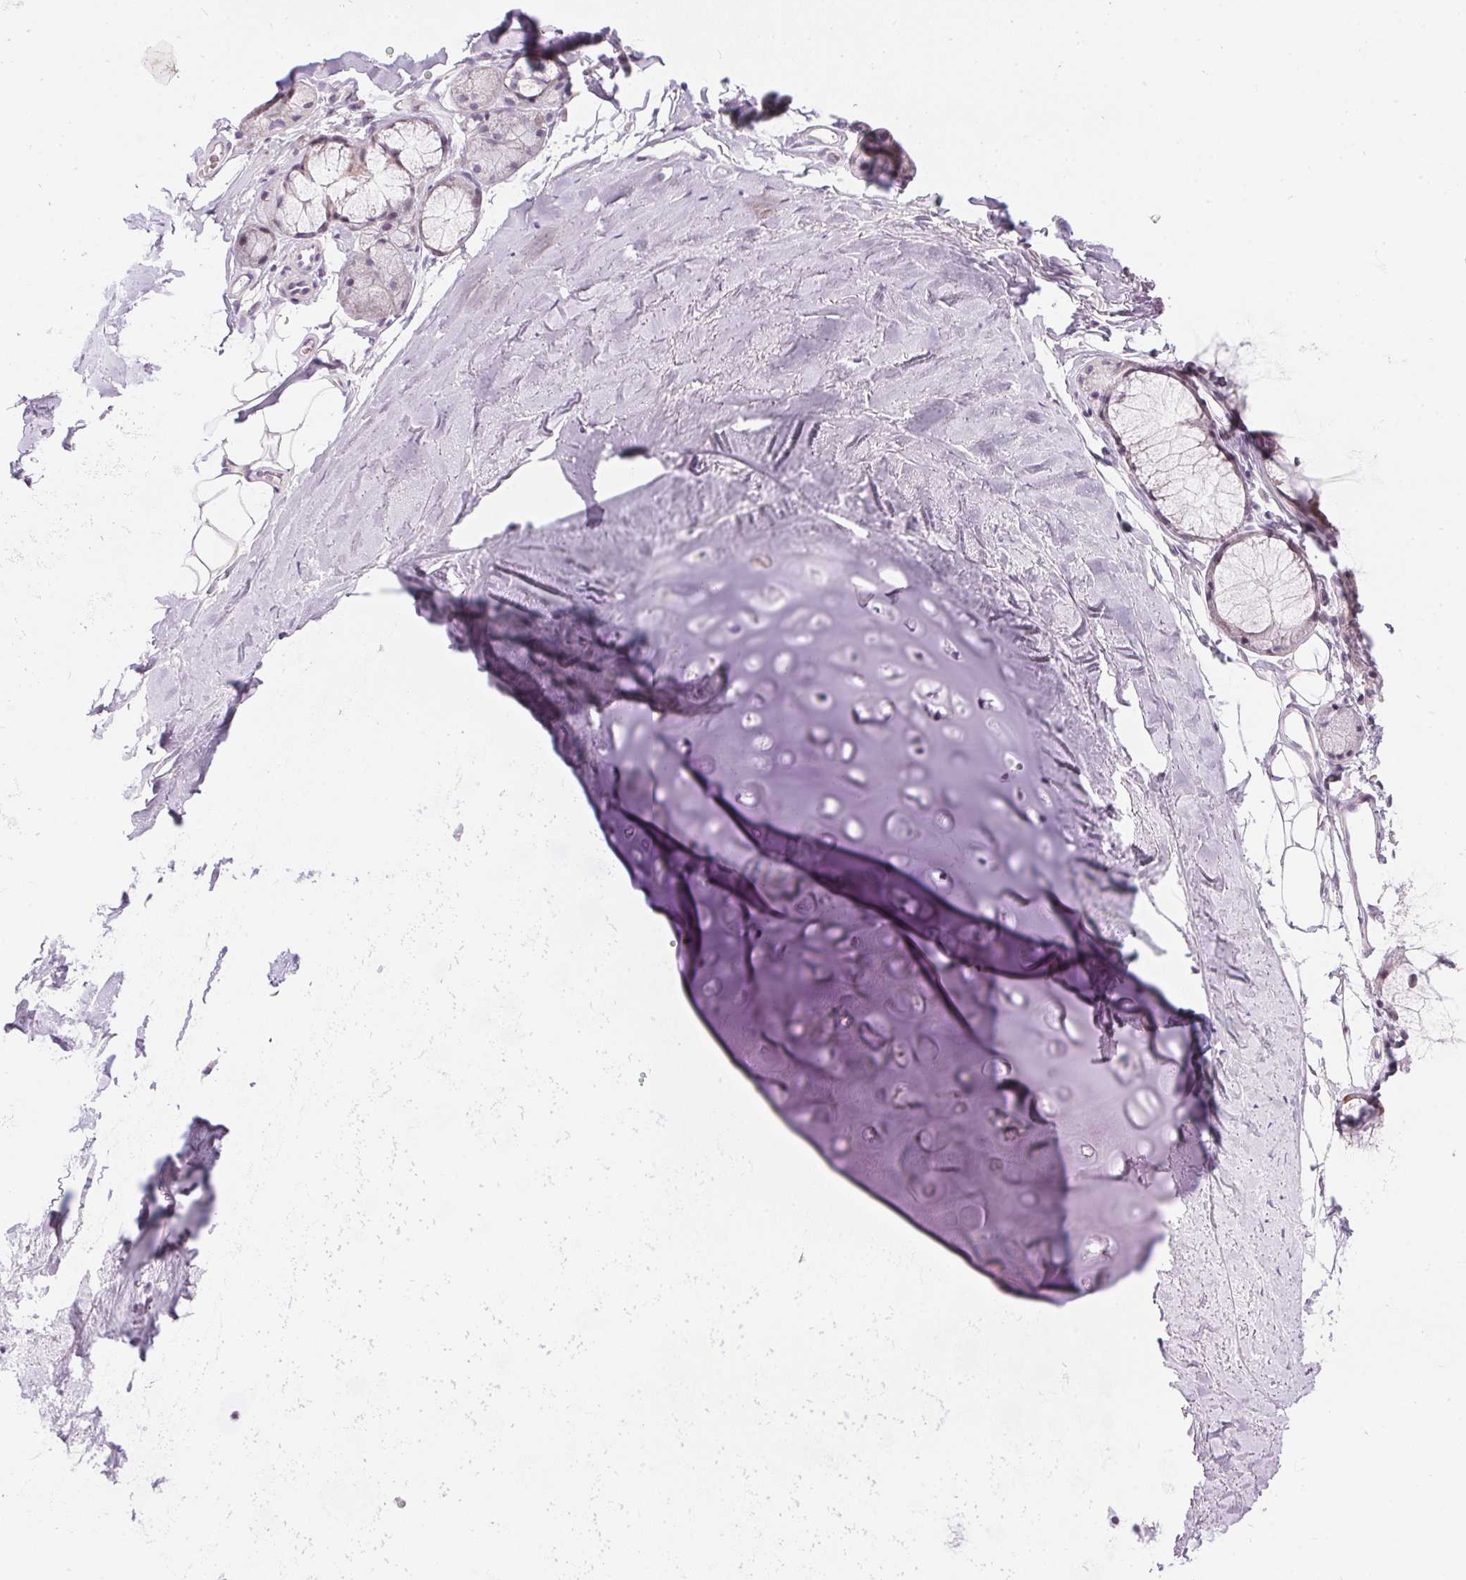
{"staining": {"intensity": "negative", "quantity": "none", "location": "none"}, "tissue": "adipose tissue", "cell_type": "Adipocytes", "image_type": "normal", "snomed": [{"axis": "morphology", "description": "Normal tissue, NOS"}, {"axis": "topography", "description": "Cartilage tissue"}, {"axis": "topography", "description": "Bronchus"}], "caption": "Protein analysis of normal adipose tissue reveals no significant positivity in adipocytes. Brightfield microscopy of immunohistochemistry stained with DAB (3,3'-diaminobenzidine) (brown) and hematoxylin (blue), captured at high magnification.", "gene": "GSDMC", "patient": {"sex": "female", "age": 79}}